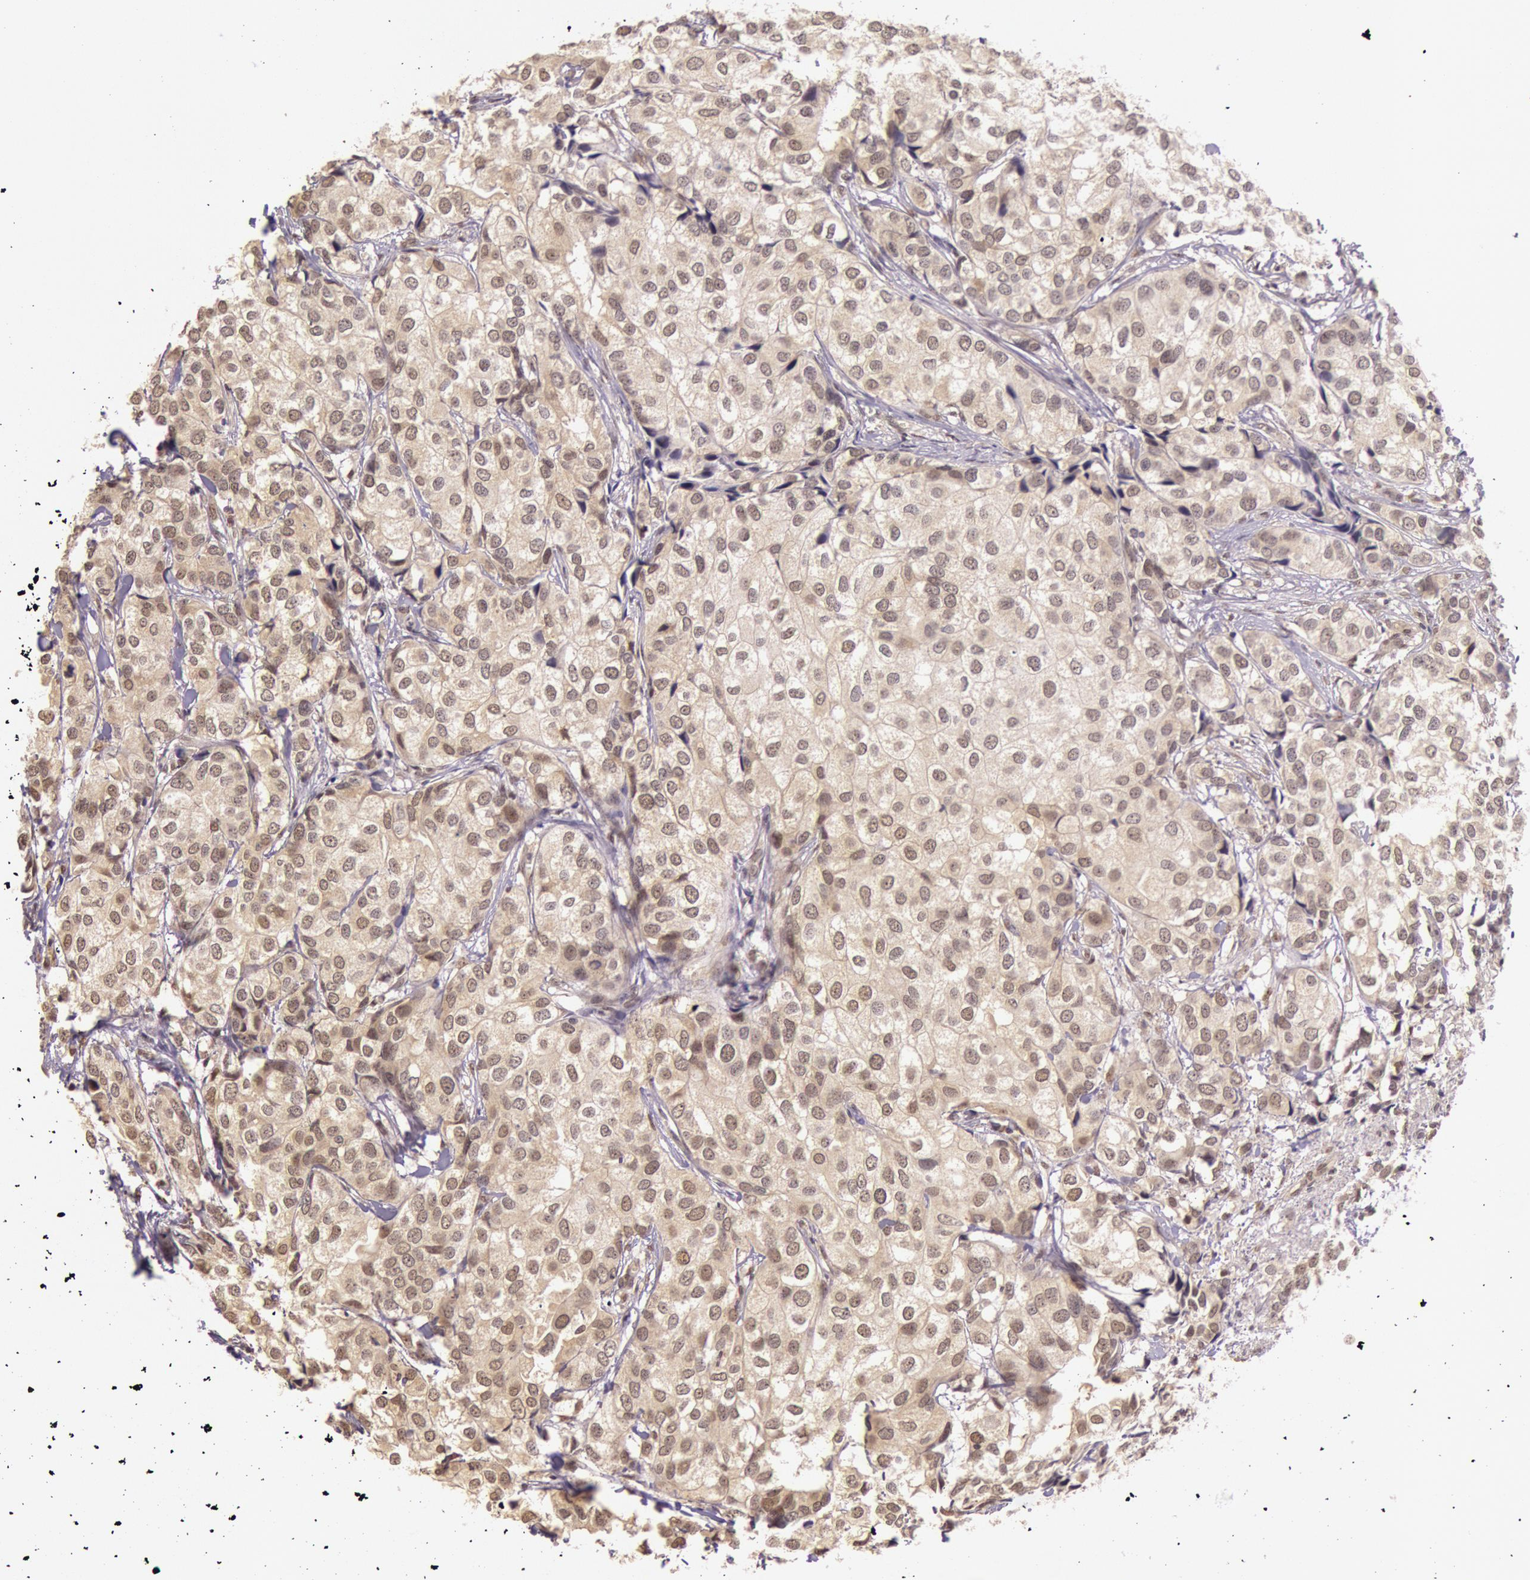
{"staining": {"intensity": "weak", "quantity": "25%-75%", "location": "cytoplasmic/membranous"}, "tissue": "breast cancer", "cell_type": "Tumor cells", "image_type": "cancer", "snomed": [{"axis": "morphology", "description": "Duct carcinoma"}, {"axis": "topography", "description": "Breast"}], "caption": "DAB (3,3'-diaminobenzidine) immunohistochemical staining of infiltrating ductal carcinoma (breast) displays weak cytoplasmic/membranous protein expression in approximately 25%-75% of tumor cells. The staining was performed using DAB, with brown indicating positive protein expression. Nuclei are stained blue with hematoxylin.", "gene": "RTL10", "patient": {"sex": "female", "age": 68}}